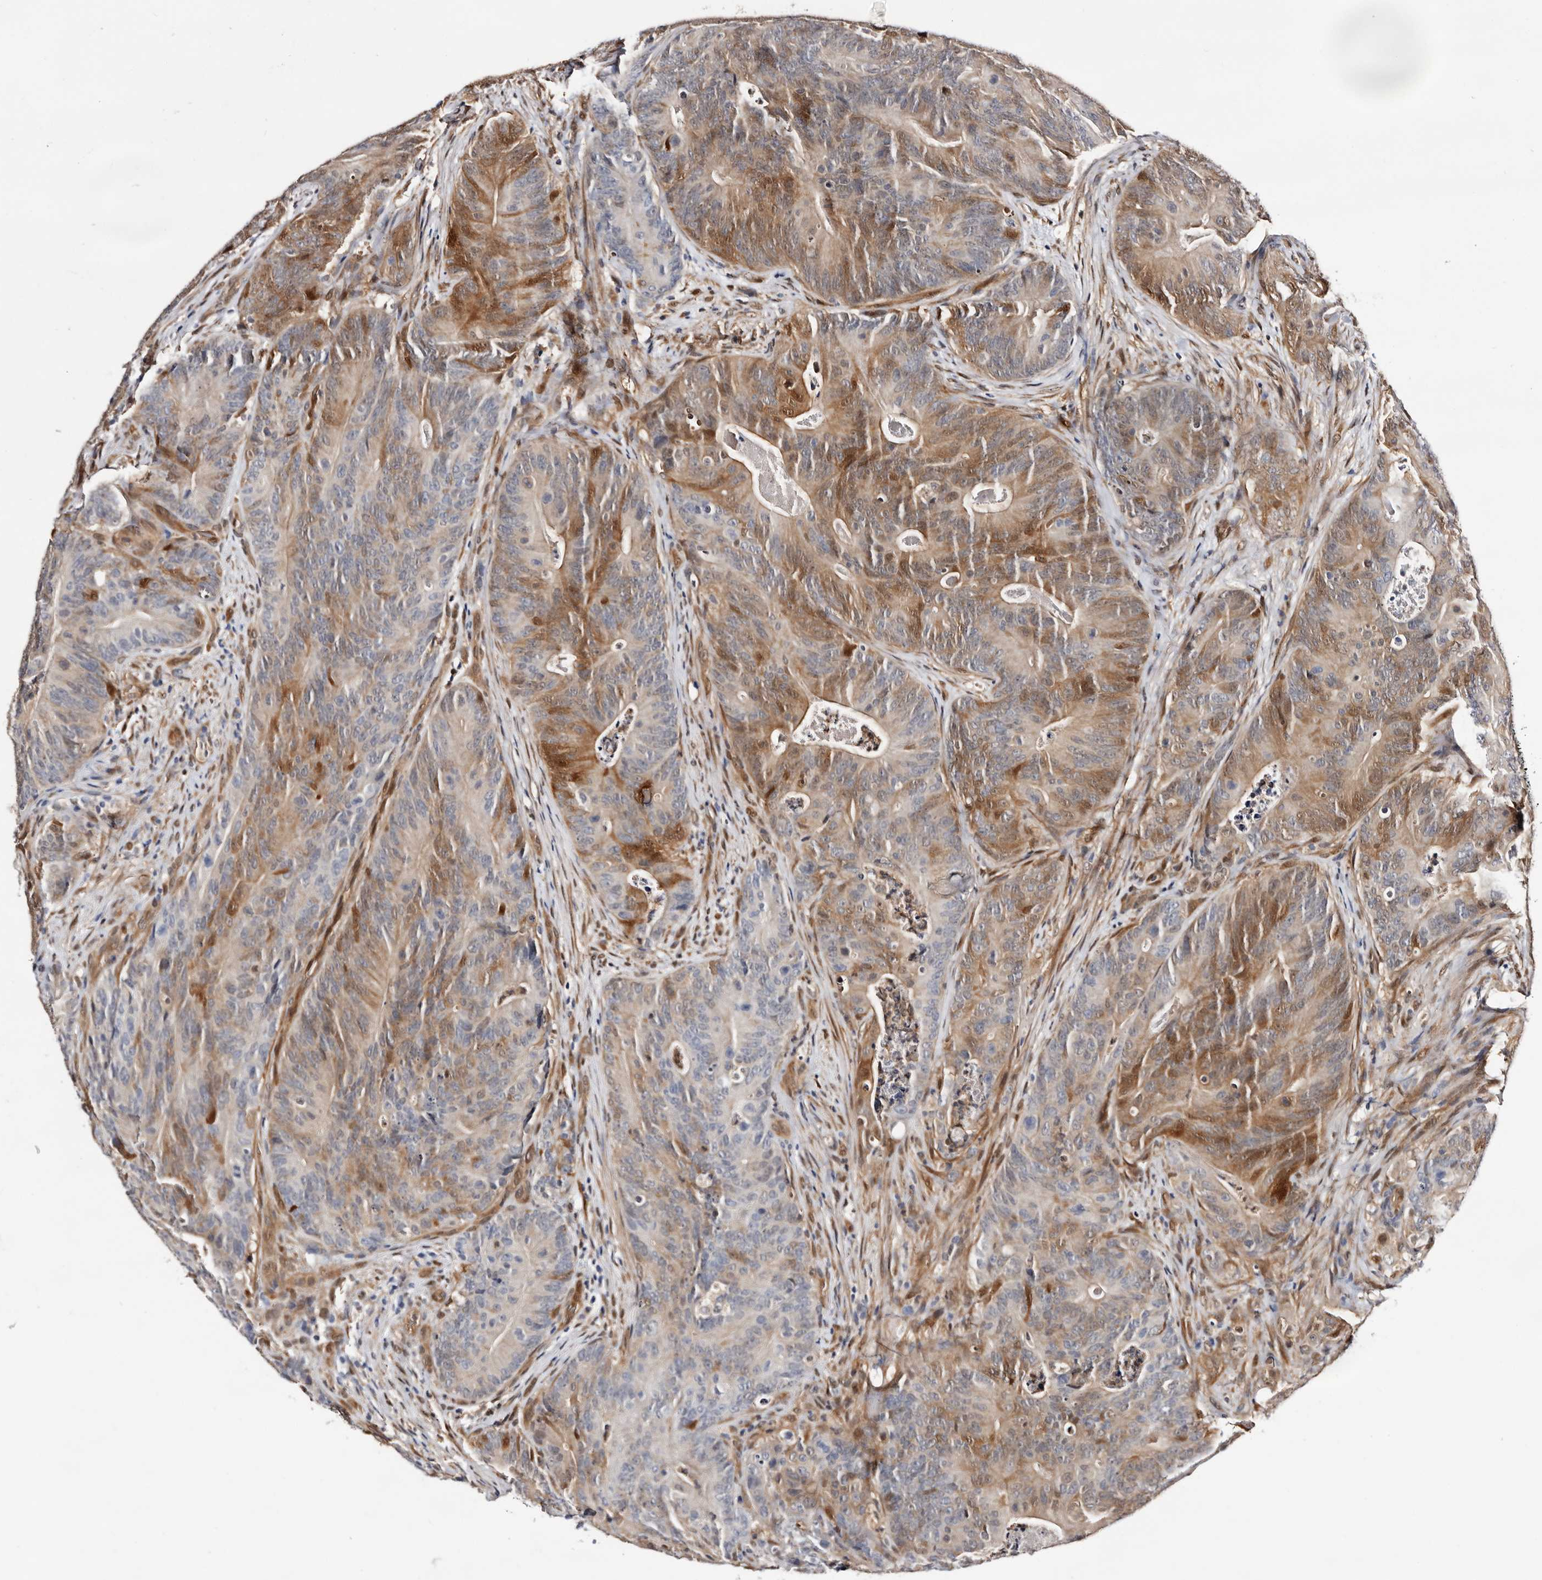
{"staining": {"intensity": "moderate", "quantity": "25%-75%", "location": "cytoplasmic/membranous,nuclear"}, "tissue": "colorectal cancer", "cell_type": "Tumor cells", "image_type": "cancer", "snomed": [{"axis": "morphology", "description": "Normal tissue, NOS"}, {"axis": "topography", "description": "Colon"}], "caption": "Colorectal cancer stained for a protein displays moderate cytoplasmic/membranous and nuclear positivity in tumor cells.", "gene": "TP53I3", "patient": {"sex": "female", "age": 82}}